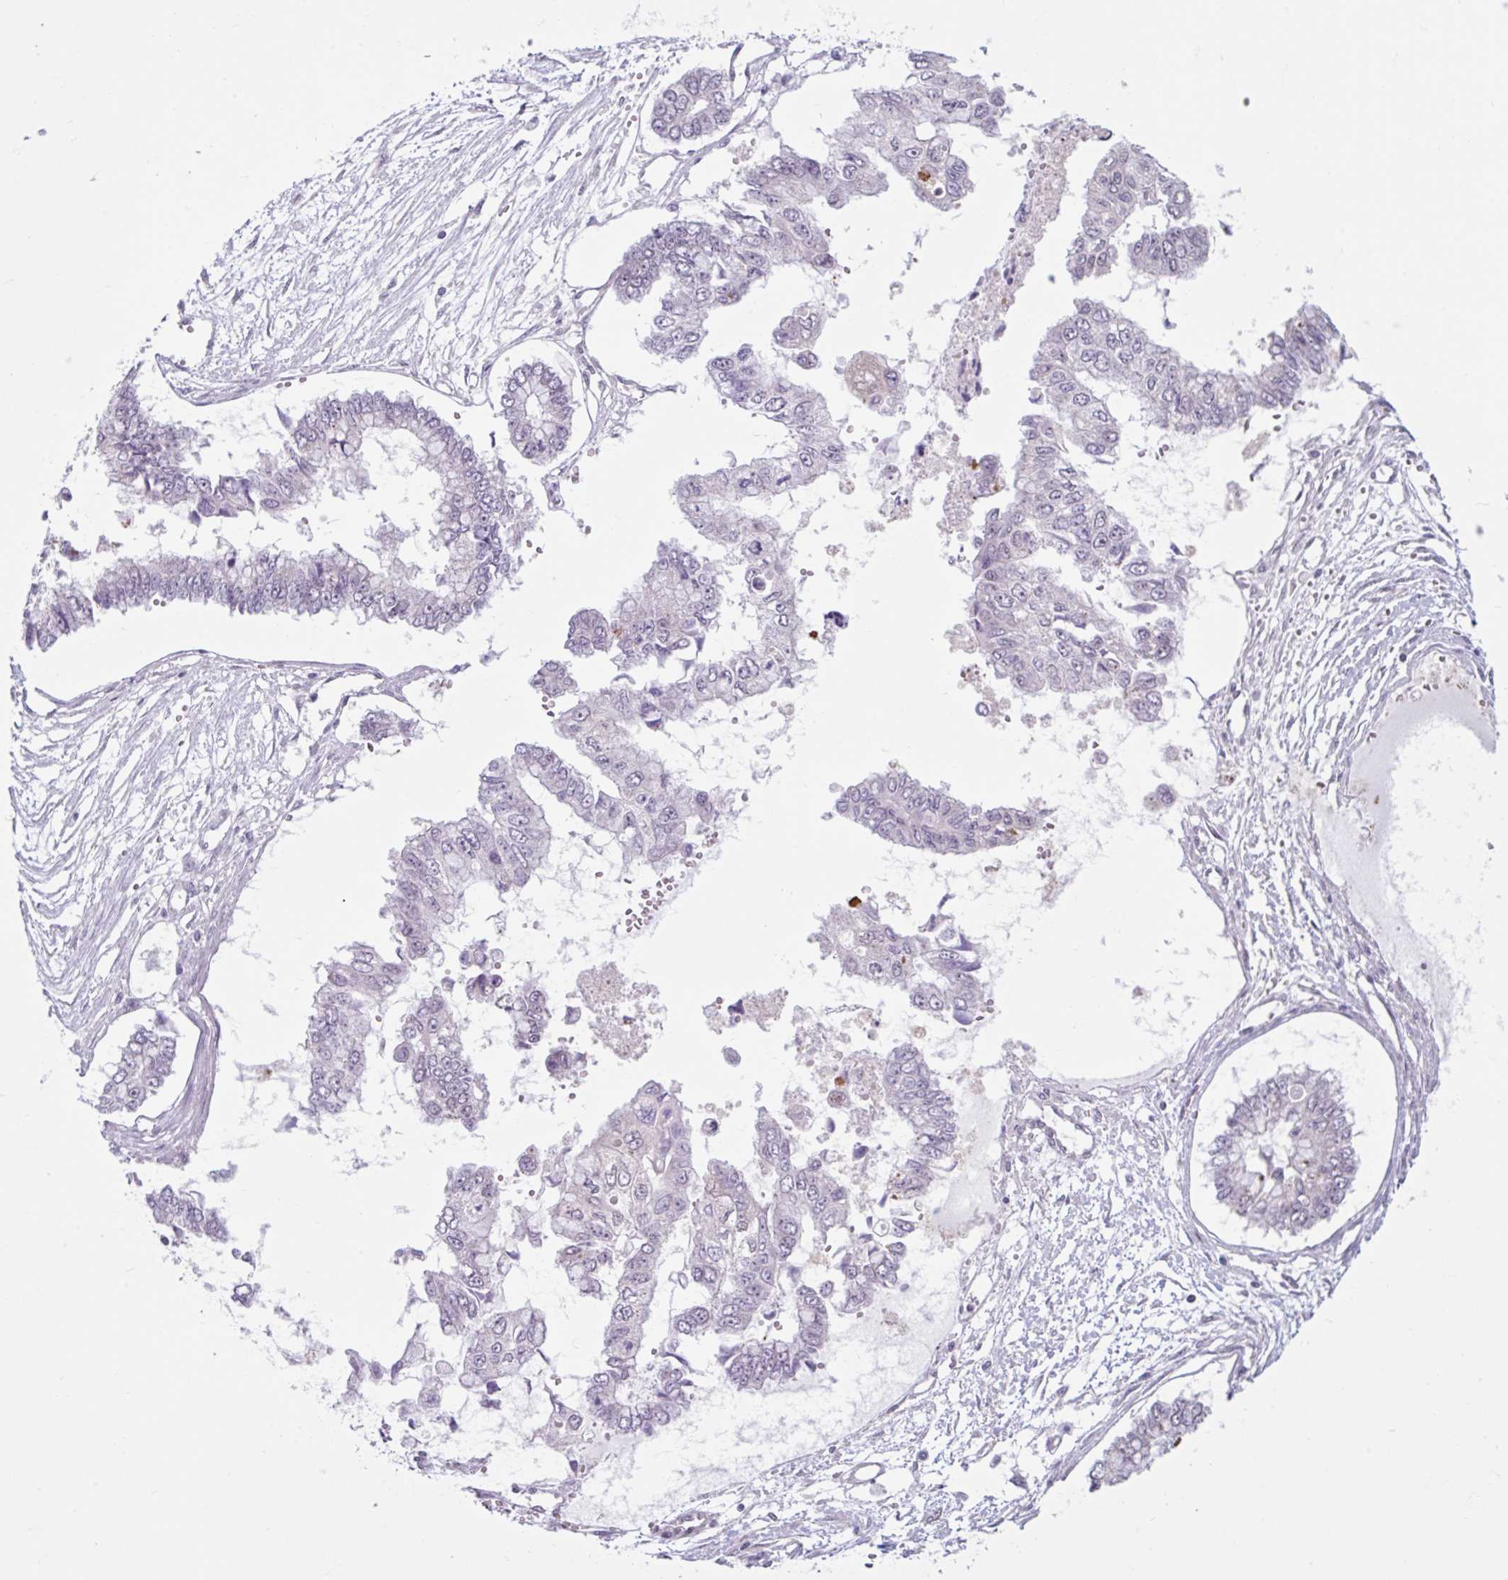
{"staining": {"intensity": "negative", "quantity": "none", "location": "none"}, "tissue": "ovarian cancer", "cell_type": "Tumor cells", "image_type": "cancer", "snomed": [{"axis": "morphology", "description": "Cystadenocarcinoma, mucinous, NOS"}, {"axis": "topography", "description": "Ovary"}], "caption": "High power microscopy image of an immunohistochemistry image of ovarian cancer (mucinous cystadenocarcinoma), revealing no significant staining in tumor cells.", "gene": "CDH19", "patient": {"sex": "female", "age": 72}}